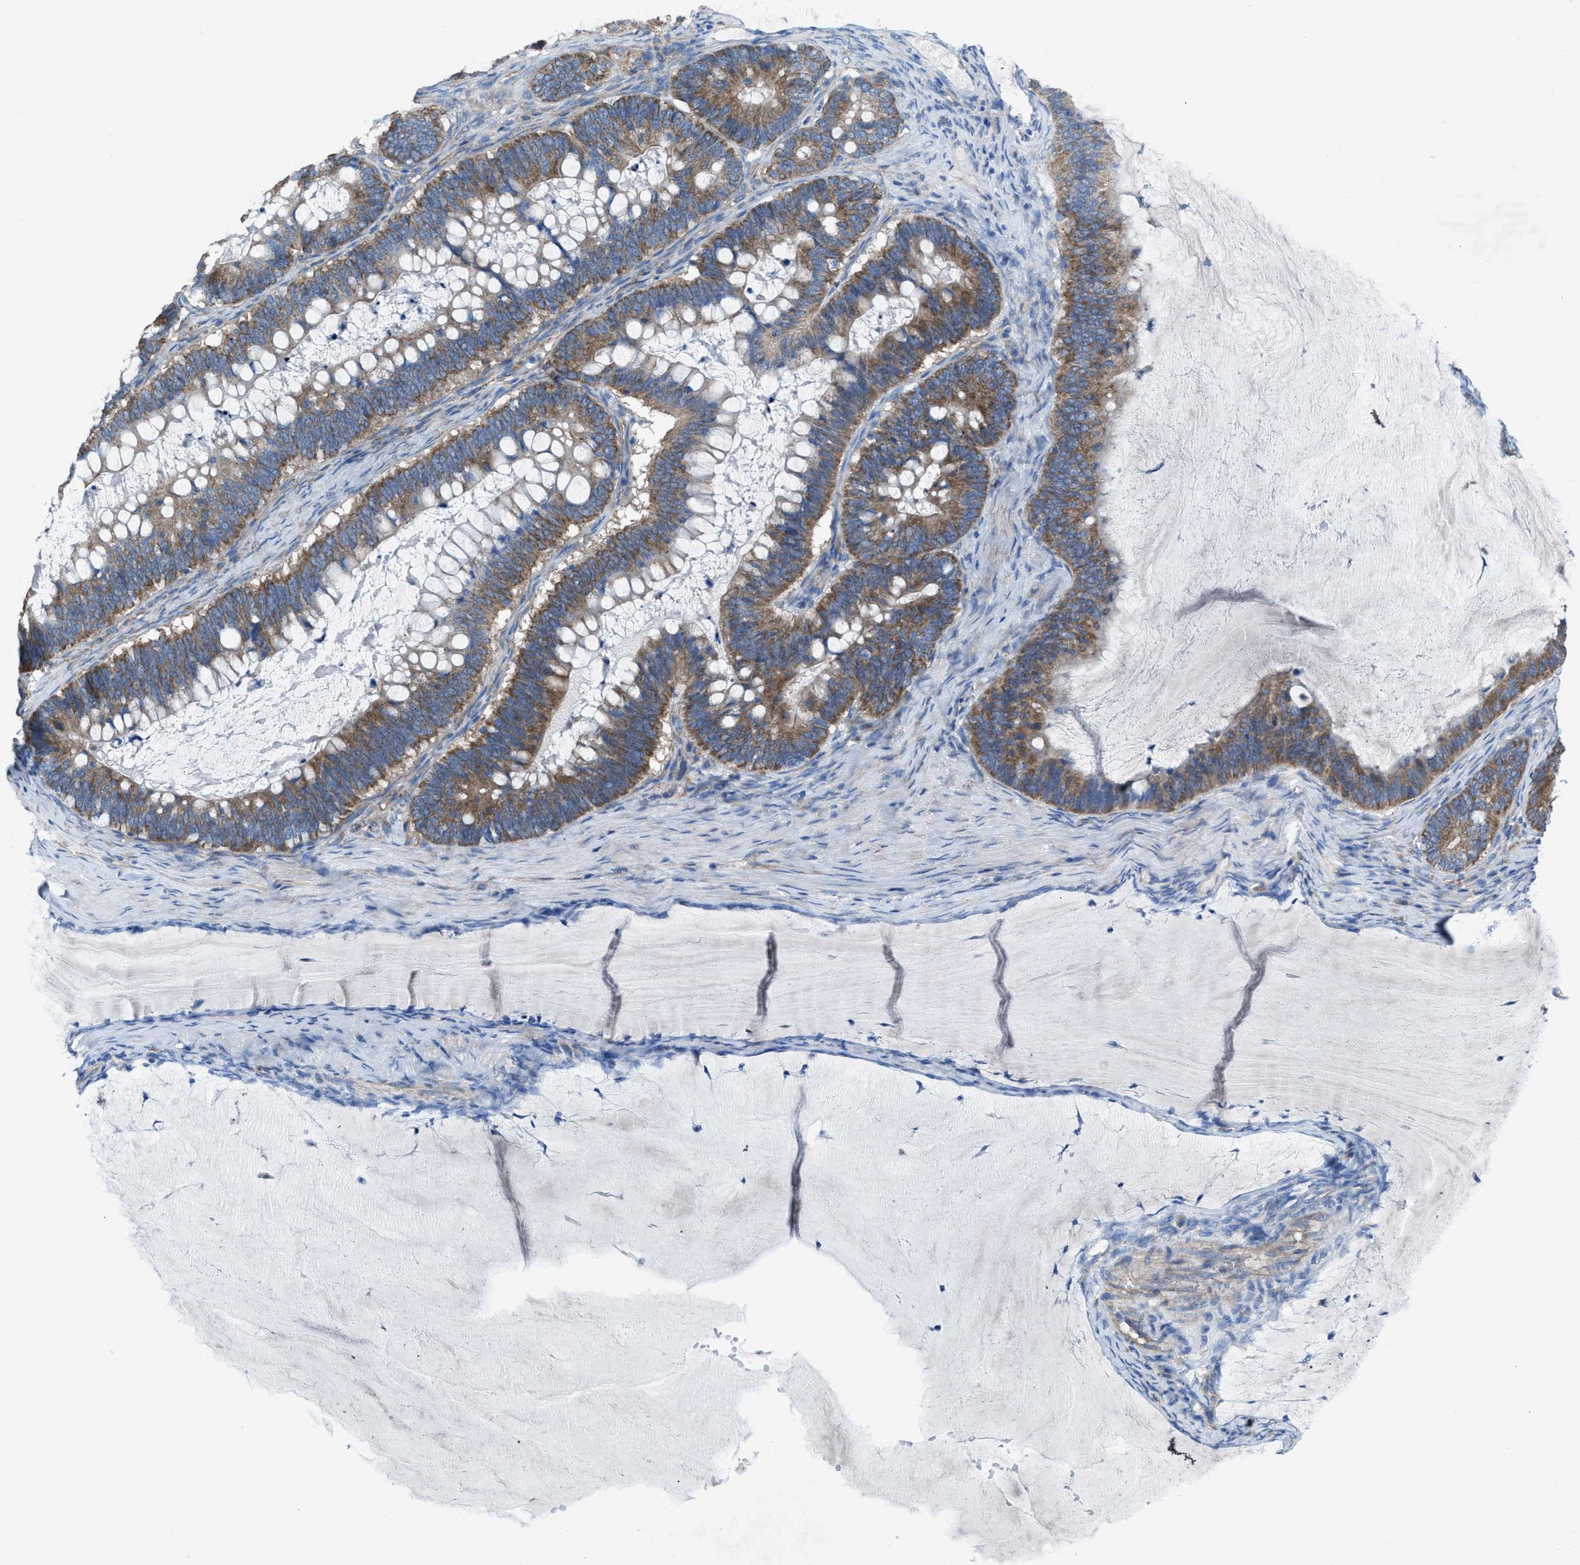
{"staining": {"intensity": "moderate", "quantity": ">75%", "location": "cytoplasmic/membranous"}, "tissue": "ovarian cancer", "cell_type": "Tumor cells", "image_type": "cancer", "snomed": [{"axis": "morphology", "description": "Cystadenocarcinoma, mucinous, NOS"}, {"axis": "topography", "description": "Ovary"}], "caption": "A brown stain labels moderate cytoplasmic/membranous positivity of a protein in ovarian cancer (mucinous cystadenocarcinoma) tumor cells. The staining was performed using DAB (3,3'-diaminobenzidine) to visualize the protein expression in brown, while the nuclei were stained in blue with hematoxylin (Magnification: 20x).", "gene": "DOLPP1", "patient": {"sex": "female", "age": 61}}